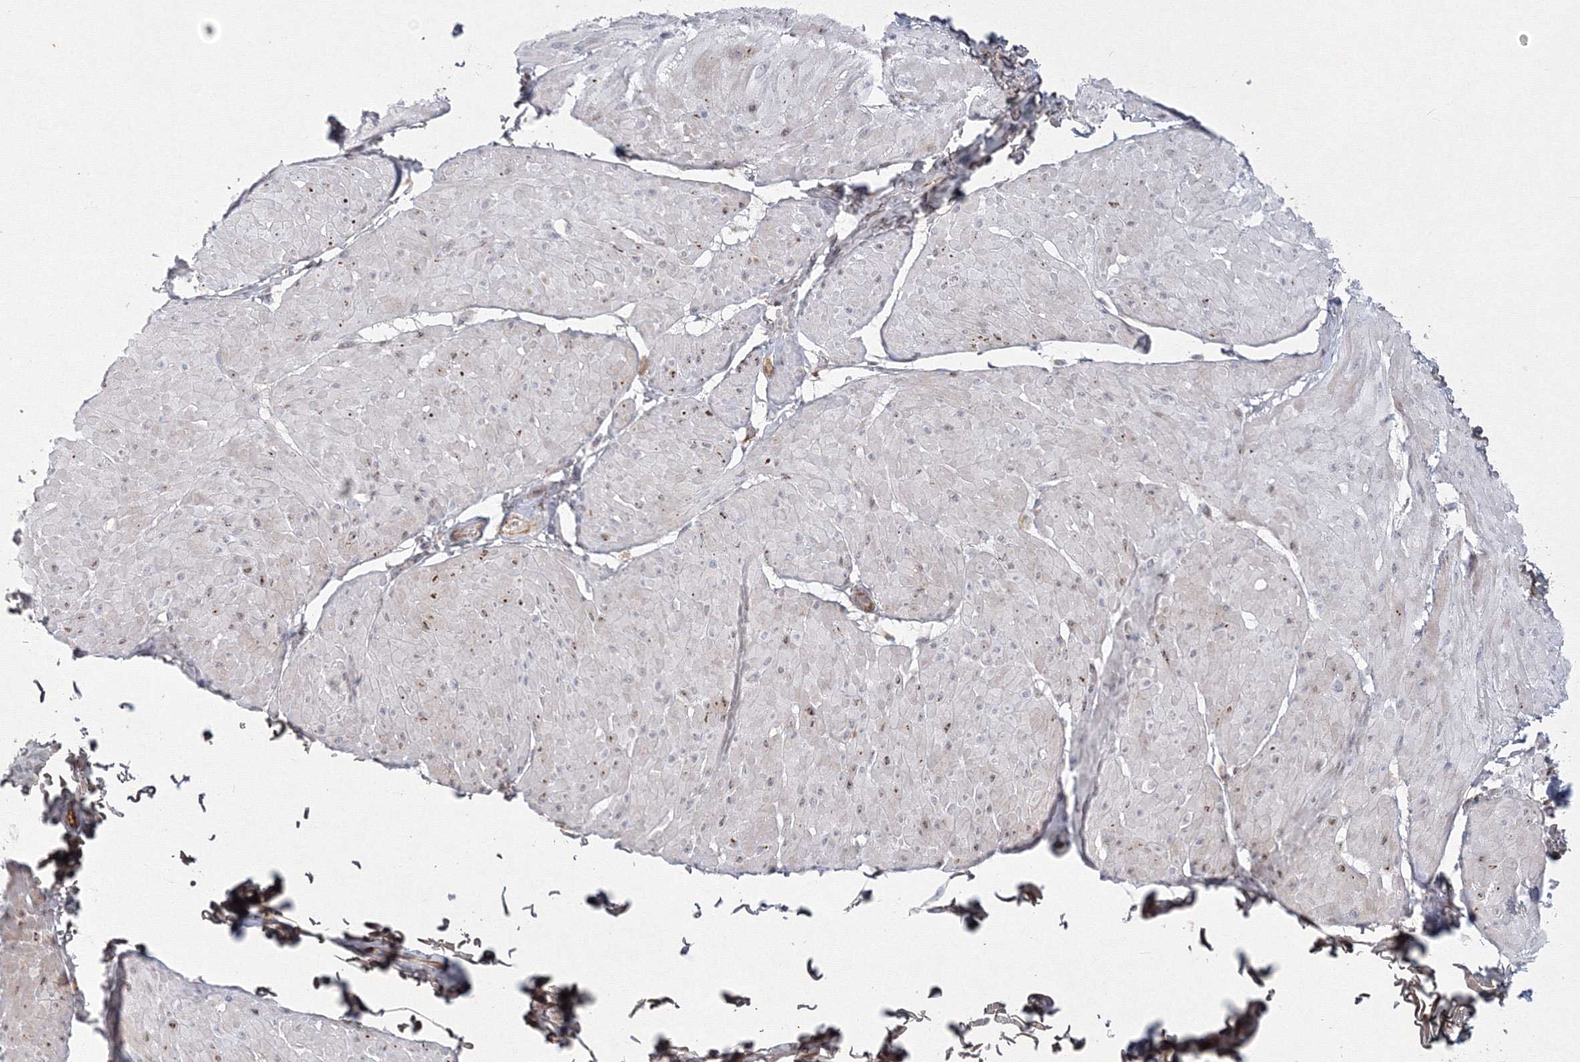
{"staining": {"intensity": "negative", "quantity": "none", "location": "none"}, "tissue": "smooth muscle", "cell_type": "Smooth muscle cells", "image_type": "normal", "snomed": [{"axis": "morphology", "description": "Urothelial carcinoma, High grade"}, {"axis": "topography", "description": "Urinary bladder"}], "caption": "The micrograph demonstrates no significant expression in smooth muscle cells of smooth muscle. (Immunohistochemistry, brightfield microscopy, high magnification).", "gene": "WDR49", "patient": {"sex": "male", "age": 46}}